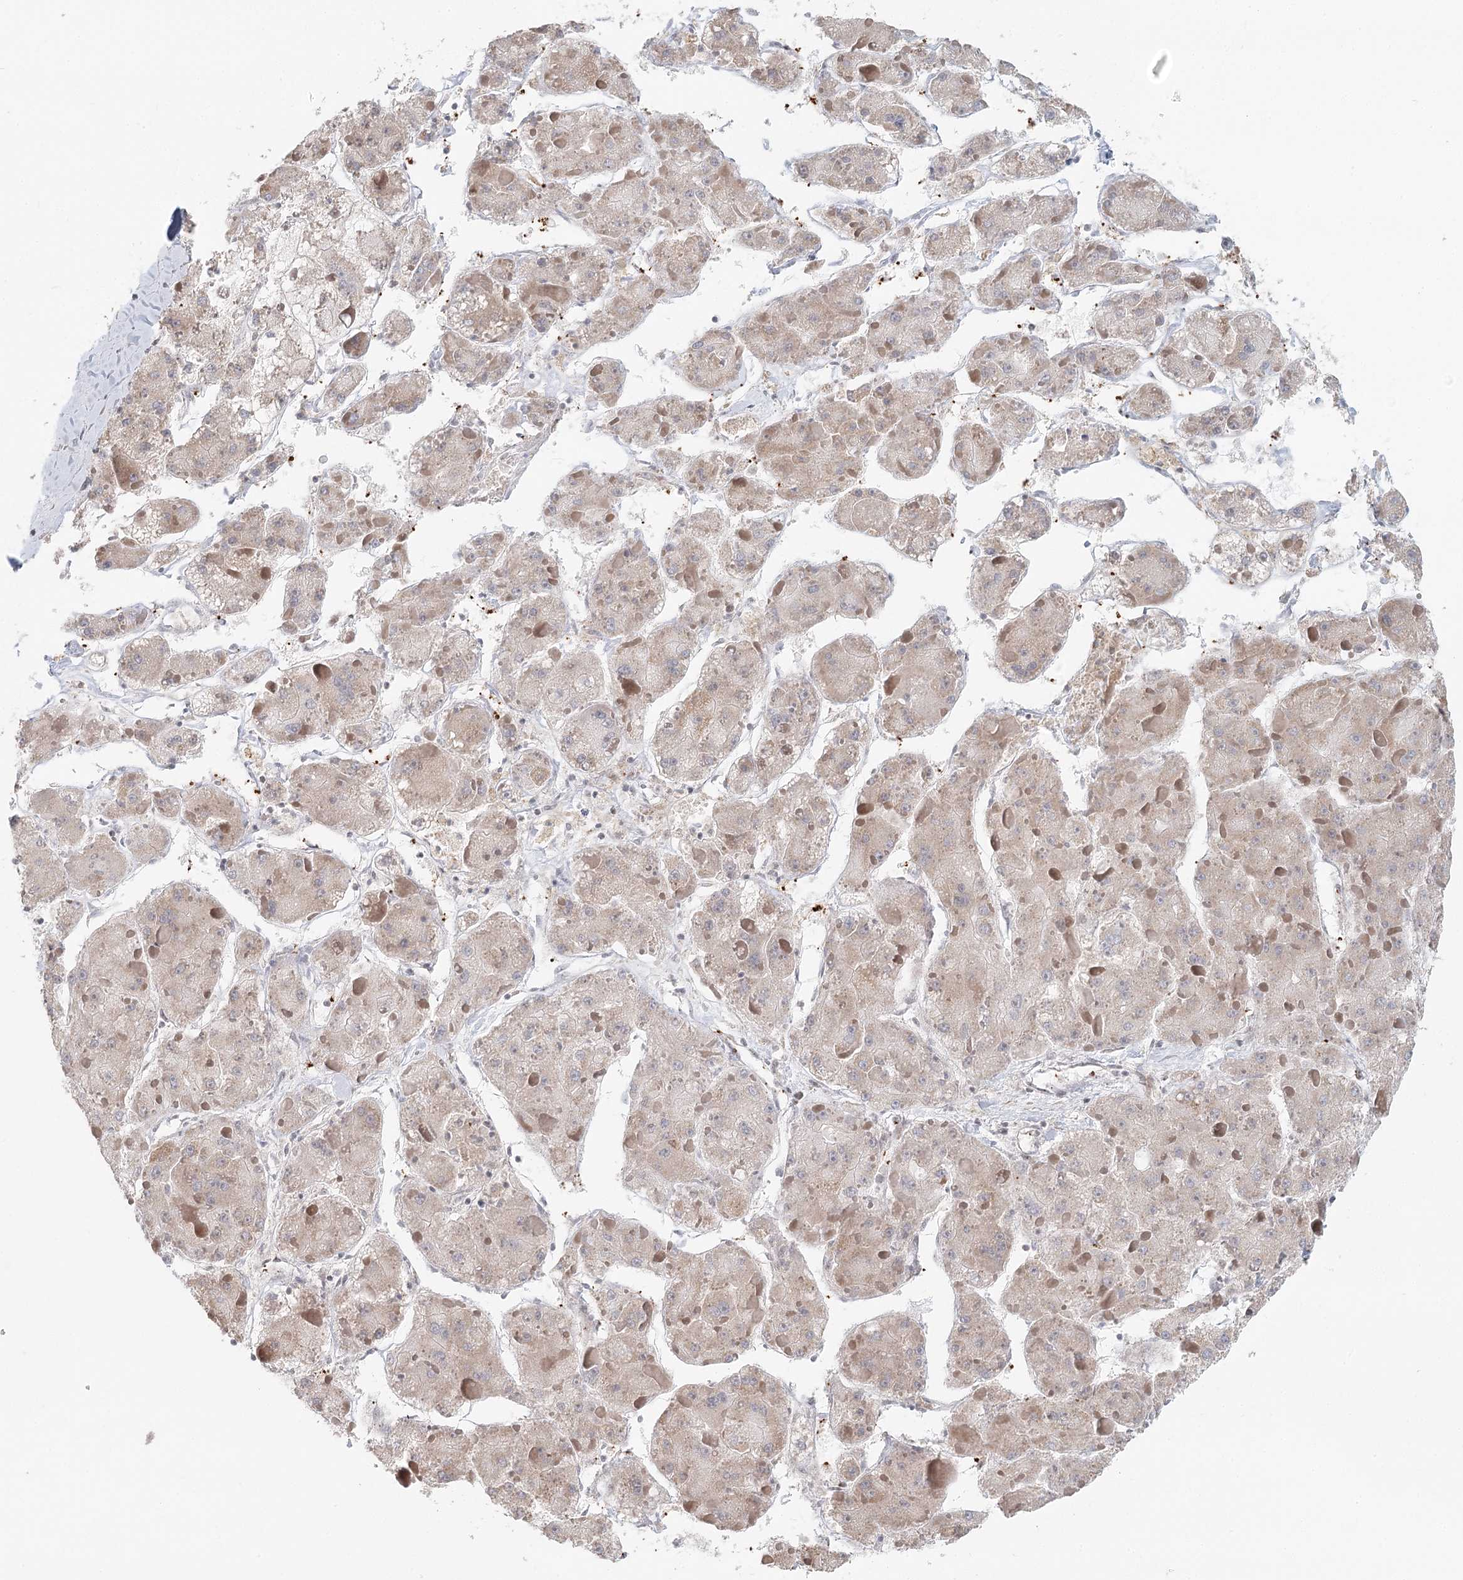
{"staining": {"intensity": "weak", "quantity": "<25%", "location": "cytoplasmic/membranous"}, "tissue": "liver cancer", "cell_type": "Tumor cells", "image_type": "cancer", "snomed": [{"axis": "morphology", "description": "Carcinoma, Hepatocellular, NOS"}, {"axis": "topography", "description": "Liver"}], "caption": "IHC histopathology image of neoplastic tissue: liver hepatocellular carcinoma stained with DAB (3,3'-diaminobenzidine) displays no significant protein staining in tumor cells. (DAB (3,3'-diaminobenzidine) immunohistochemistry (IHC) with hematoxylin counter stain).", "gene": "BNIP5", "patient": {"sex": "female", "age": 73}}